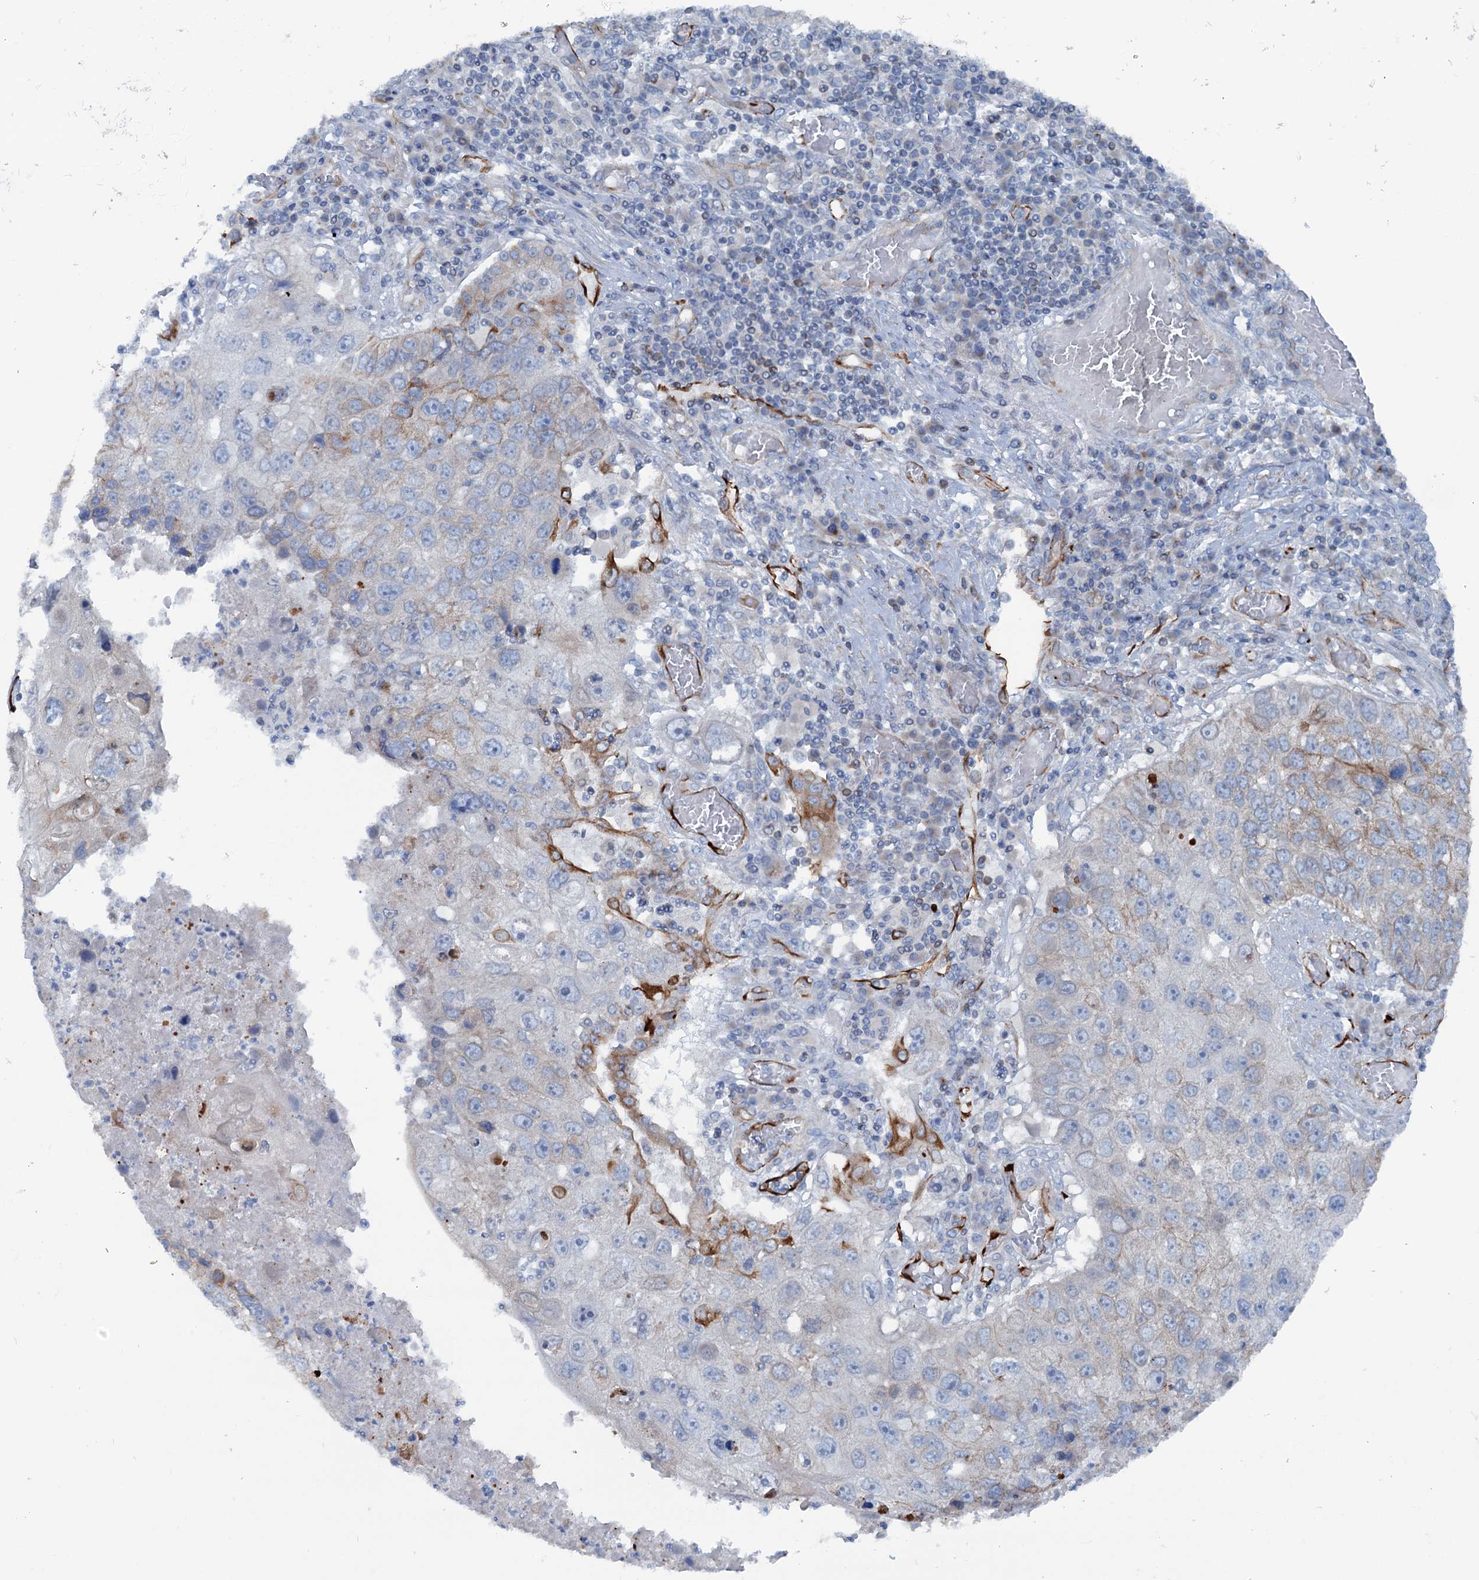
{"staining": {"intensity": "moderate", "quantity": "<25%", "location": "cytoplasmic/membranous"}, "tissue": "lung cancer", "cell_type": "Tumor cells", "image_type": "cancer", "snomed": [{"axis": "morphology", "description": "Squamous cell carcinoma, NOS"}, {"axis": "topography", "description": "Lung"}], "caption": "Protein expression by immunohistochemistry shows moderate cytoplasmic/membranous positivity in approximately <25% of tumor cells in lung squamous cell carcinoma.", "gene": "CALCOCO1", "patient": {"sex": "male", "age": 61}}